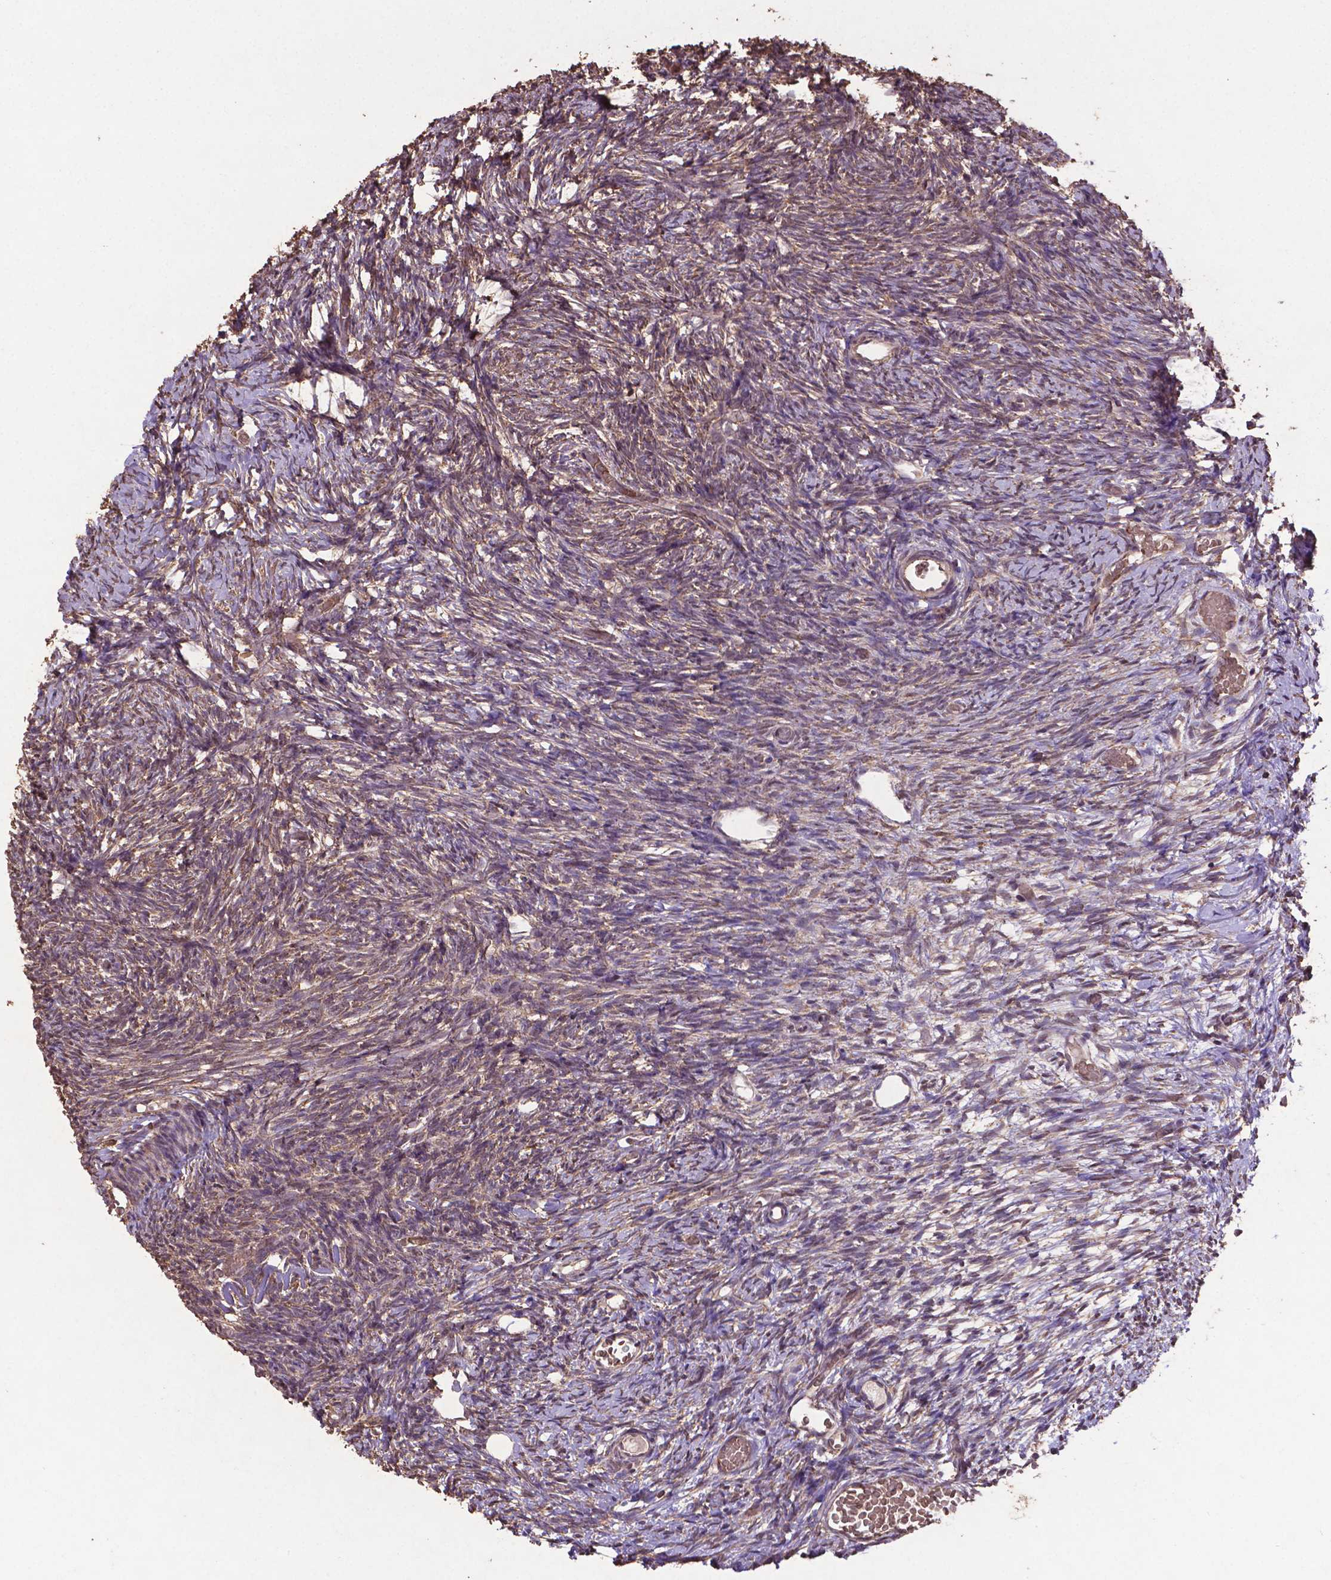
{"staining": {"intensity": "weak", "quantity": ">75%", "location": "cytoplasmic/membranous"}, "tissue": "ovary", "cell_type": "Ovarian stroma cells", "image_type": "normal", "snomed": [{"axis": "morphology", "description": "Normal tissue, NOS"}, {"axis": "topography", "description": "Ovary"}], "caption": "Ovarian stroma cells show low levels of weak cytoplasmic/membranous positivity in approximately >75% of cells in benign ovary. The staining was performed using DAB to visualize the protein expression in brown, while the nuclei were stained in blue with hematoxylin (Magnification: 20x).", "gene": "DCAF1", "patient": {"sex": "female", "age": 39}}